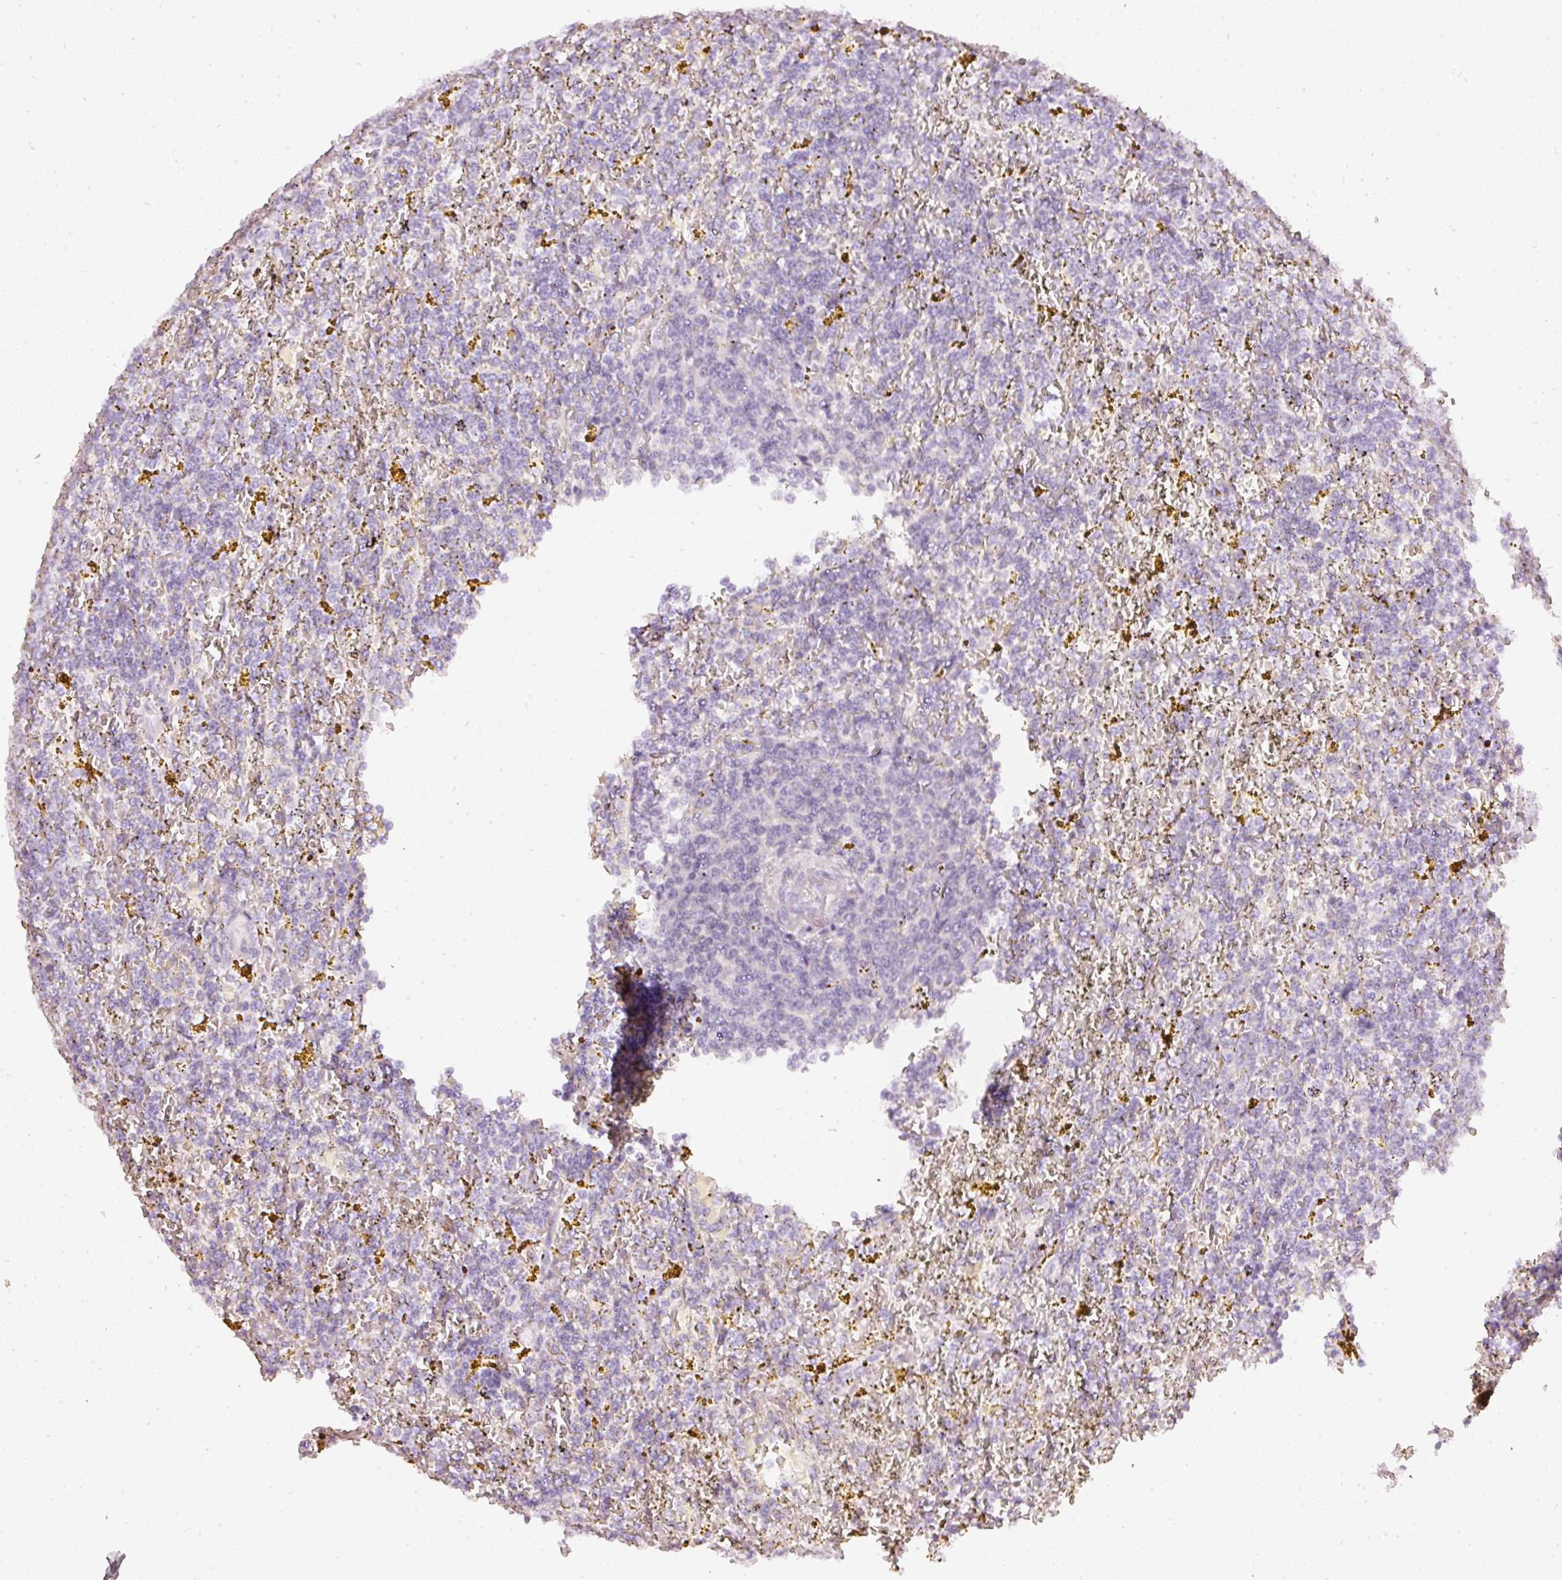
{"staining": {"intensity": "negative", "quantity": "none", "location": "none"}, "tissue": "lymphoma", "cell_type": "Tumor cells", "image_type": "cancer", "snomed": [{"axis": "morphology", "description": "Malignant lymphoma, non-Hodgkin's type, Low grade"}, {"axis": "topography", "description": "Spleen"}, {"axis": "topography", "description": "Lymph node"}], "caption": "Immunohistochemistry (IHC) micrograph of human malignant lymphoma, non-Hodgkin's type (low-grade) stained for a protein (brown), which shows no expression in tumor cells.", "gene": "CNP", "patient": {"sex": "female", "age": 66}}